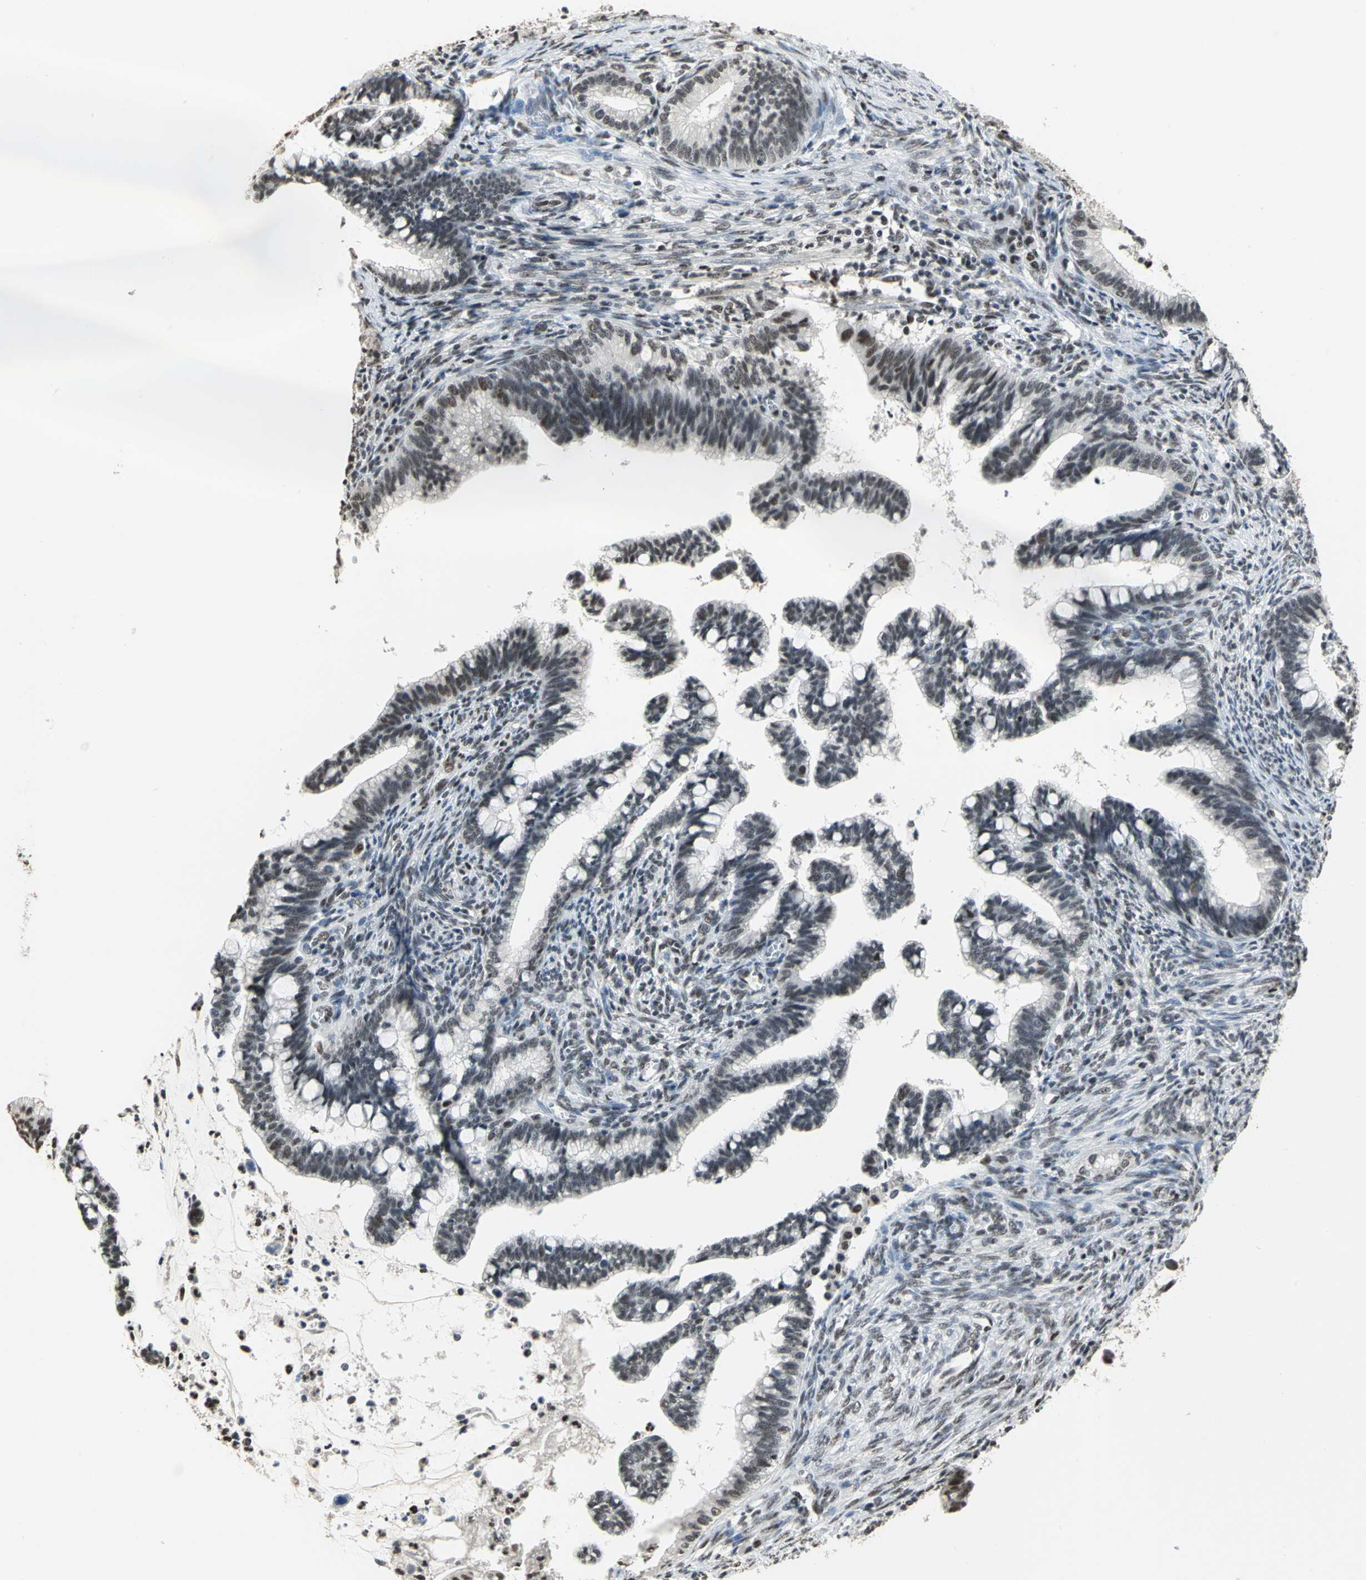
{"staining": {"intensity": "weak", "quantity": ">75%", "location": "nuclear"}, "tissue": "cervical cancer", "cell_type": "Tumor cells", "image_type": "cancer", "snomed": [{"axis": "morphology", "description": "Adenocarcinoma, NOS"}, {"axis": "topography", "description": "Cervix"}], "caption": "A brown stain shows weak nuclear expression of a protein in human cervical cancer tumor cells.", "gene": "CCDC88C", "patient": {"sex": "female", "age": 36}}